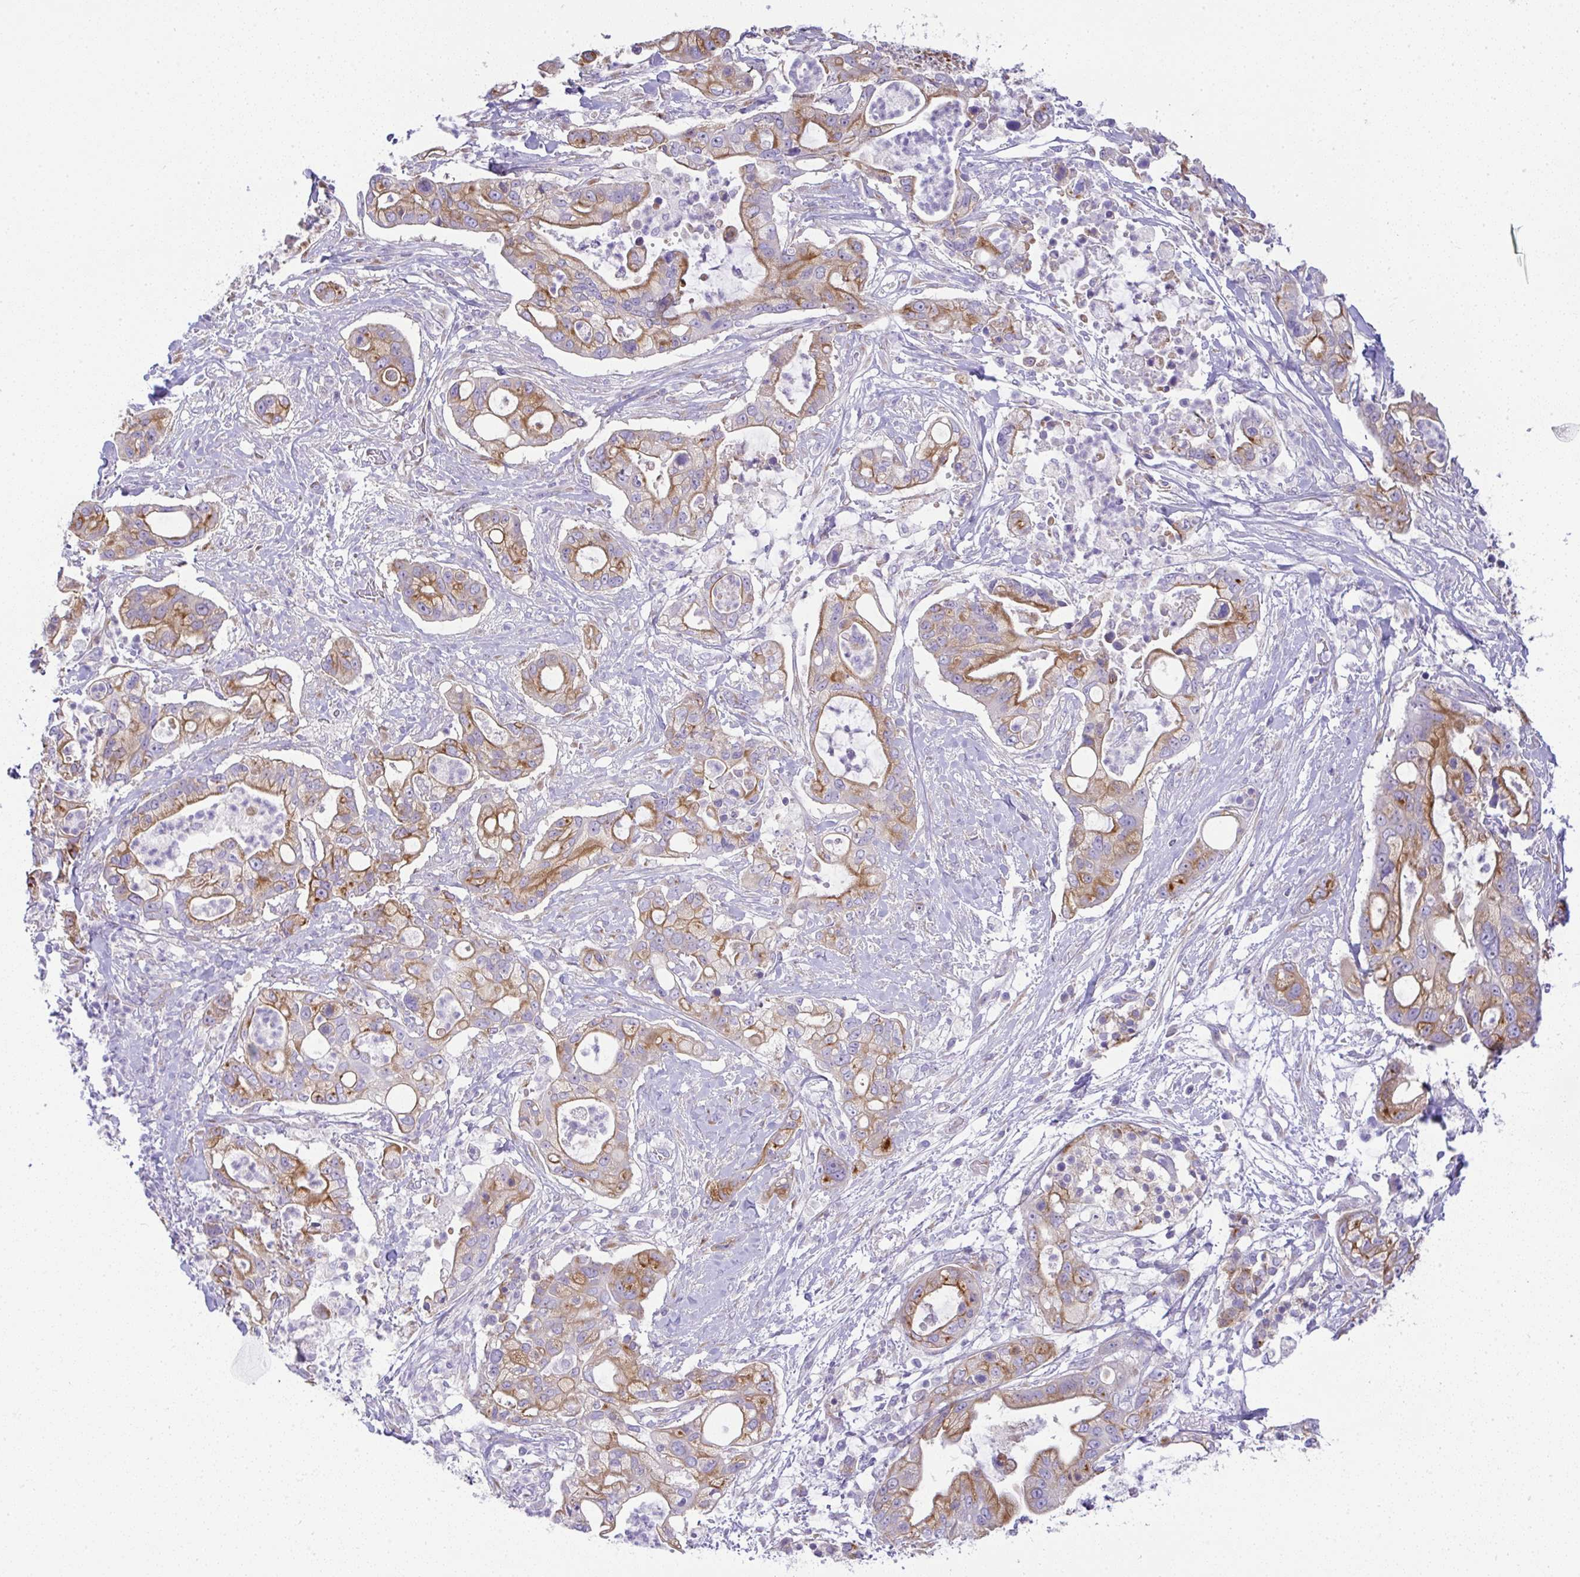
{"staining": {"intensity": "moderate", "quantity": ">75%", "location": "cytoplasmic/membranous"}, "tissue": "pancreatic cancer", "cell_type": "Tumor cells", "image_type": "cancer", "snomed": [{"axis": "morphology", "description": "Adenocarcinoma, NOS"}, {"axis": "topography", "description": "Pancreas"}], "caption": "Immunohistochemical staining of adenocarcinoma (pancreatic) demonstrates medium levels of moderate cytoplasmic/membranous protein staining in about >75% of tumor cells.", "gene": "FAM177A1", "patient": {"sex": "female", "age": 69}}